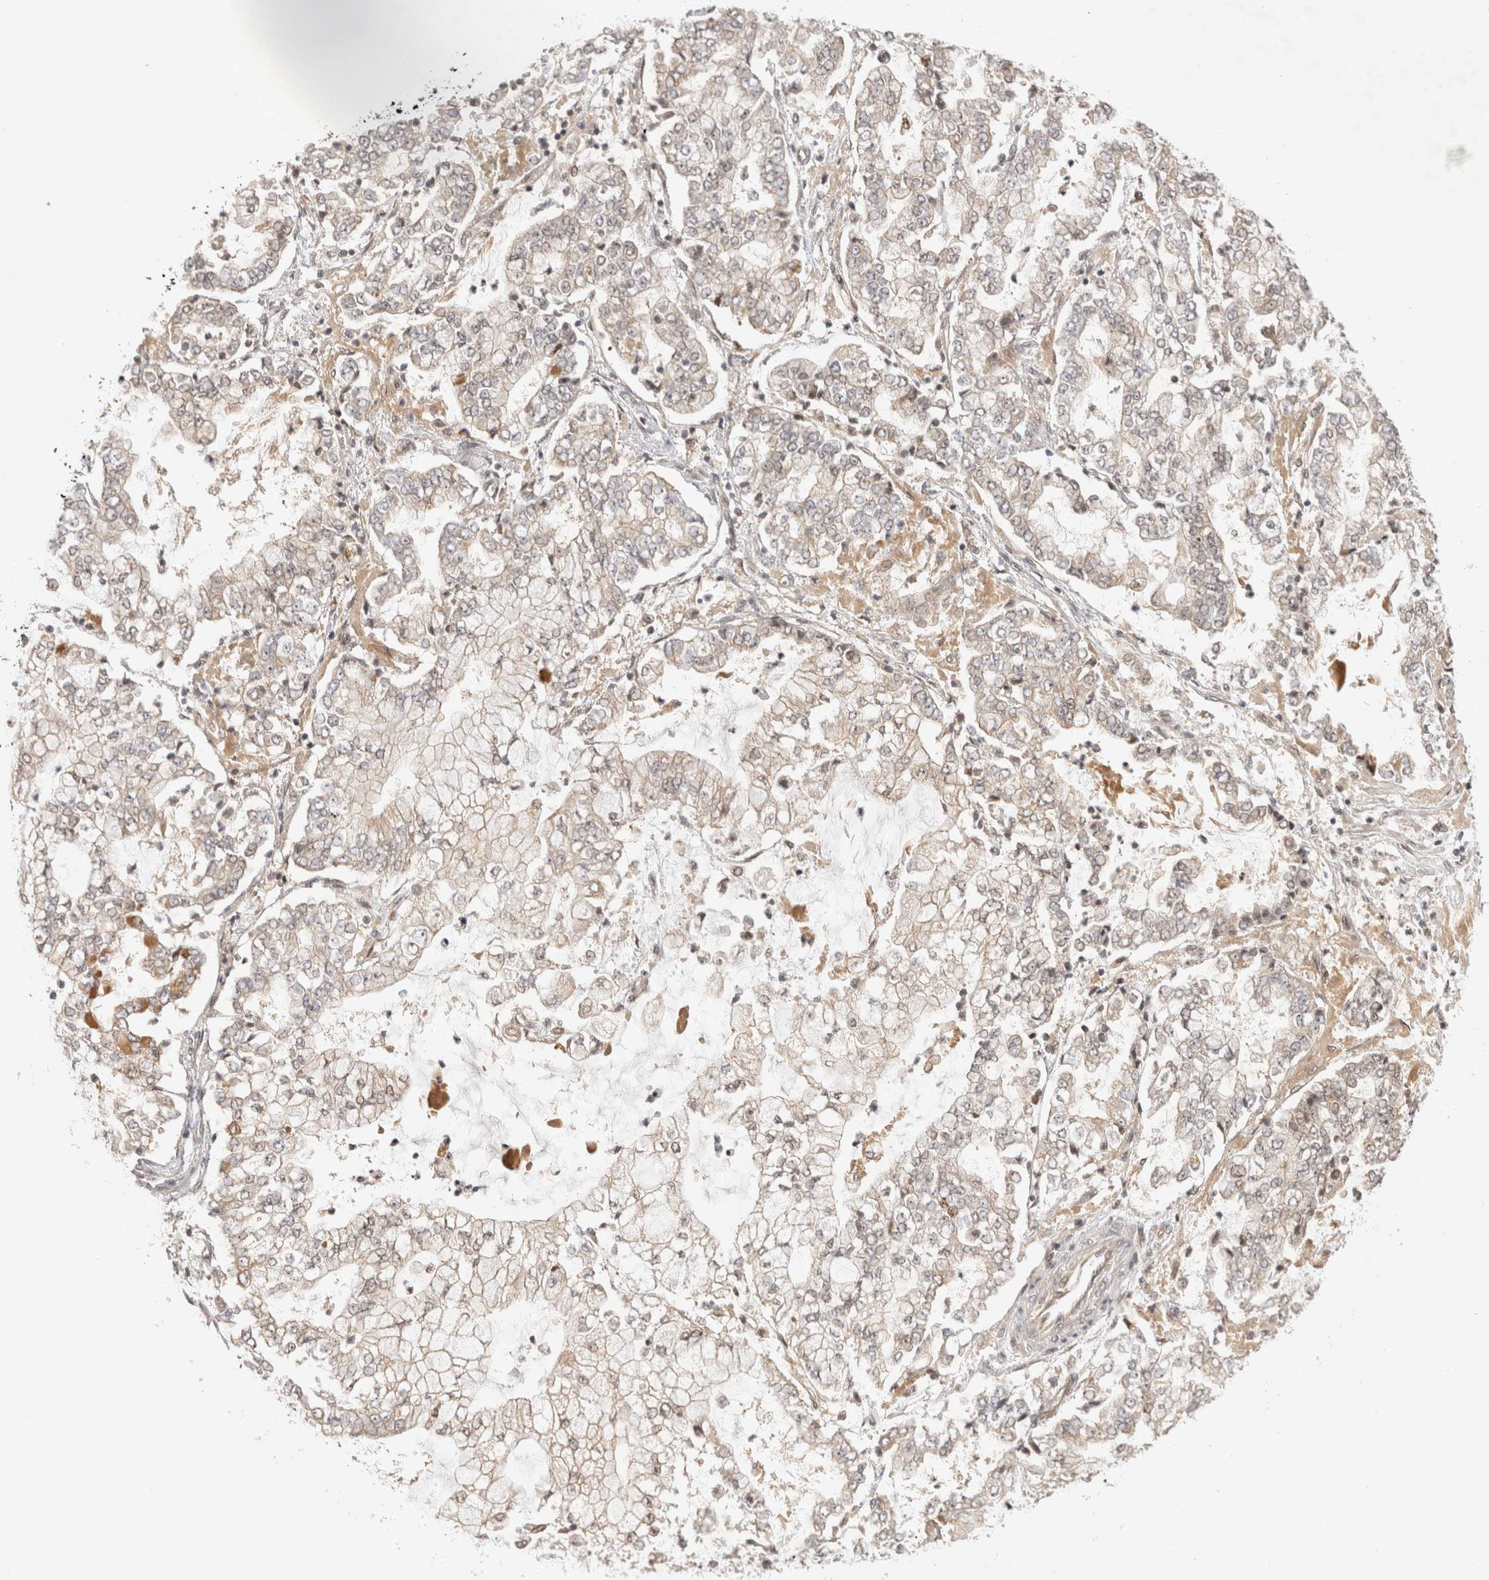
{"staining": {"intensity": "negative", "quantity": "none", "location": "none"}, "tissue": "stomach cancer", "cell_type": "Tumor cells", "image_type": "cancer", "snomed": [{"axis": "morphology", "description": "Adenocarcinoma, NOS"}, {"axis": "topography", "description": "Stomach"}], "caption": "Immunohistochemistry (IHC) photomicrograph of neoplastic tissue: human stomach cancer stained with DAB demonstrates no significant protein staining in tumor cells. The staining was performed using DAB (3,3'-diaminobenzidine) to visualize the protein expression in brown, while the nuclei were stained in blue with hematoxylin (Magnification: 20x).", "gene": "ZNF318", "patient": {"sex": "male", "age": 76}}